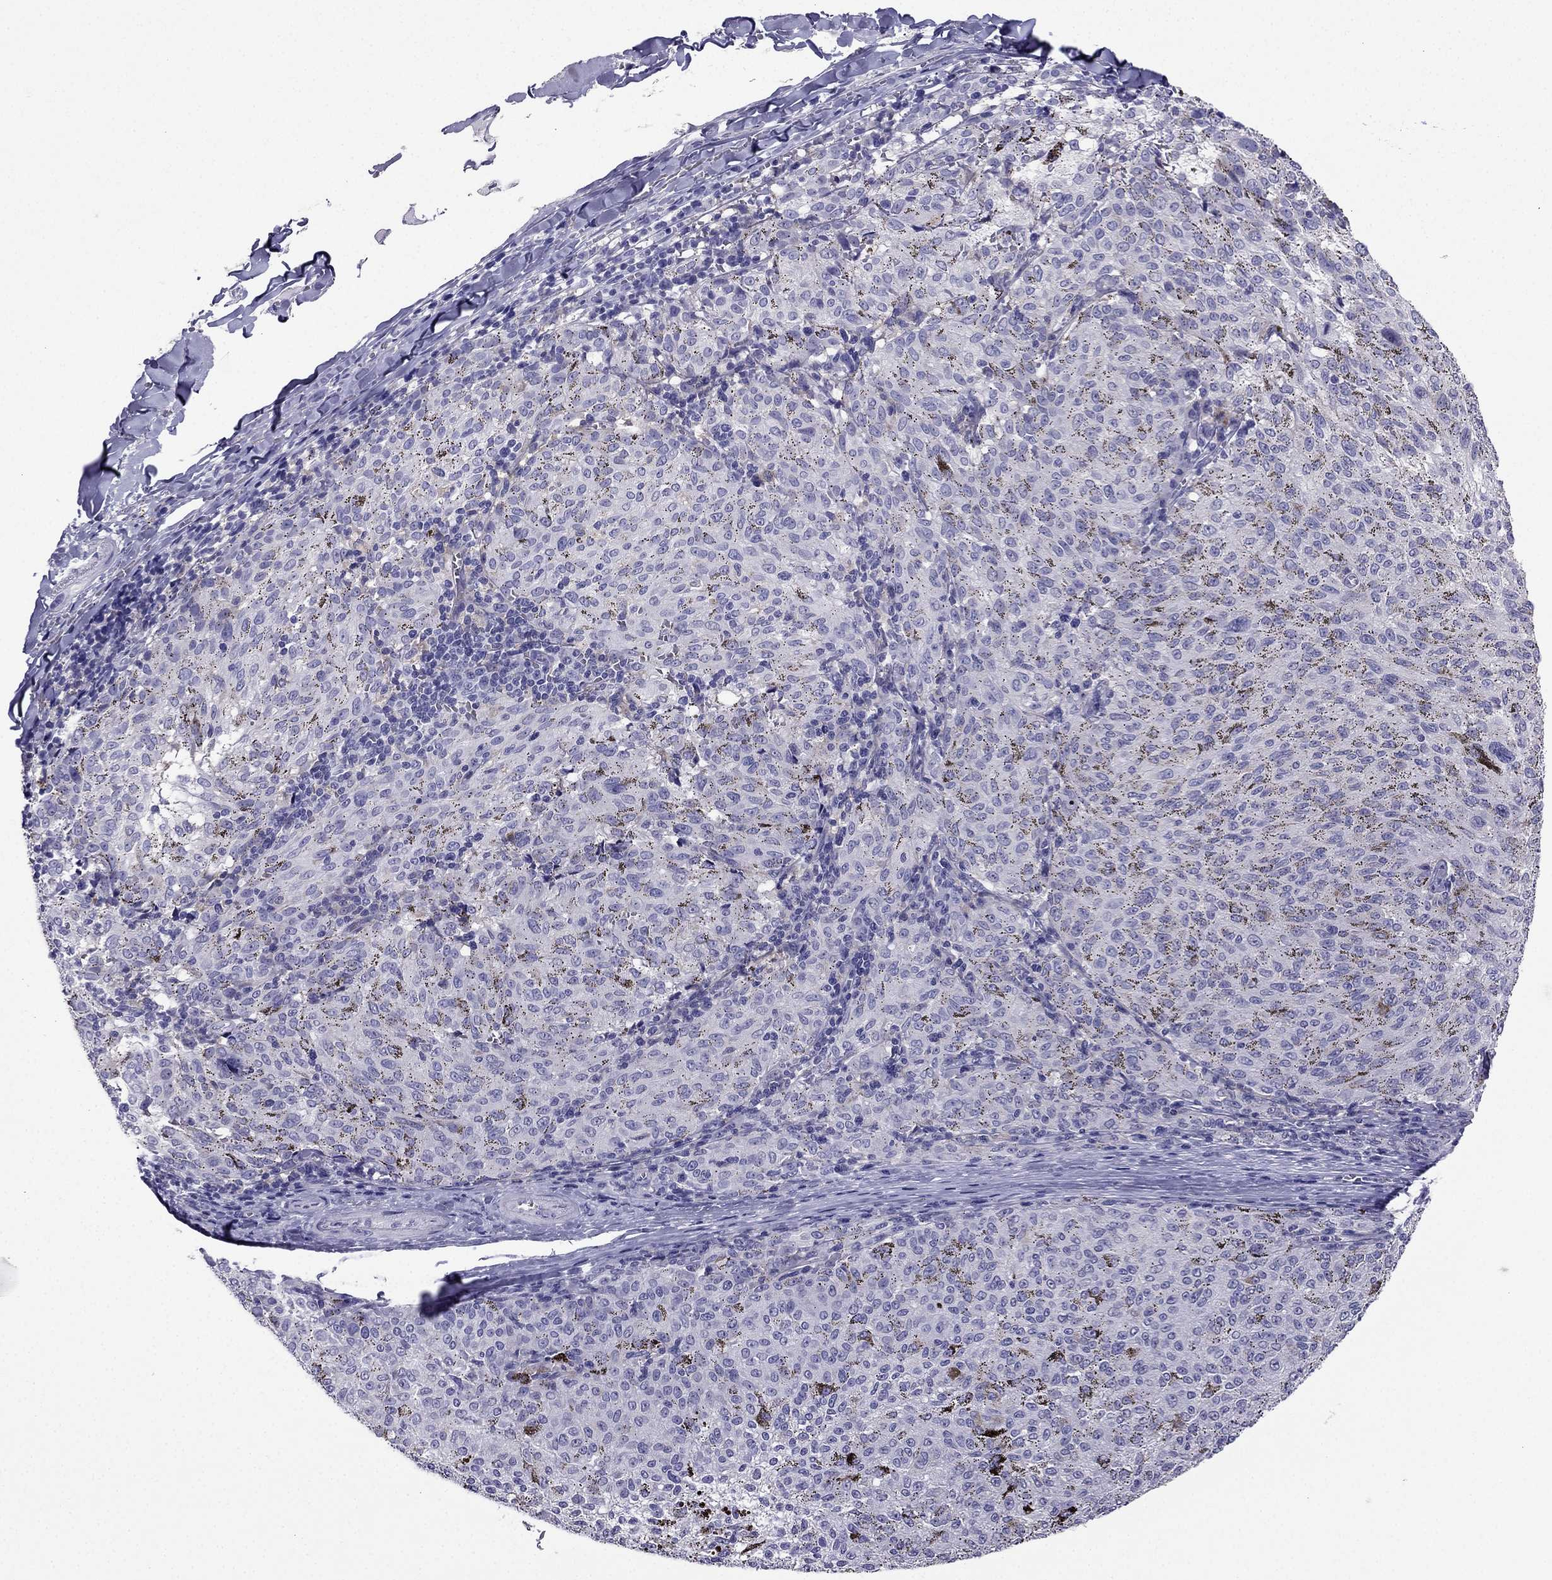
{"staining": {"intensity": "negative", "quantity": "none", "location": "none"}, "tissue": "melanoma", "cell_type": "Tumor cells", "image_type": "cancer", "snomed": [{"axis": "morphology", "description": "Malignant melanoma, NOS"}, {"axis": "topography", "description": "Skin"}], "caption": "The histopathology image demonstrates no staining of tumor cells in melanoma. The staining is performed using DAB brown chromogen with nuclei counter-stained in using hematoxylin.", "gene": "KCNJ10", "patient": {"sex": "female", "age": 72}}